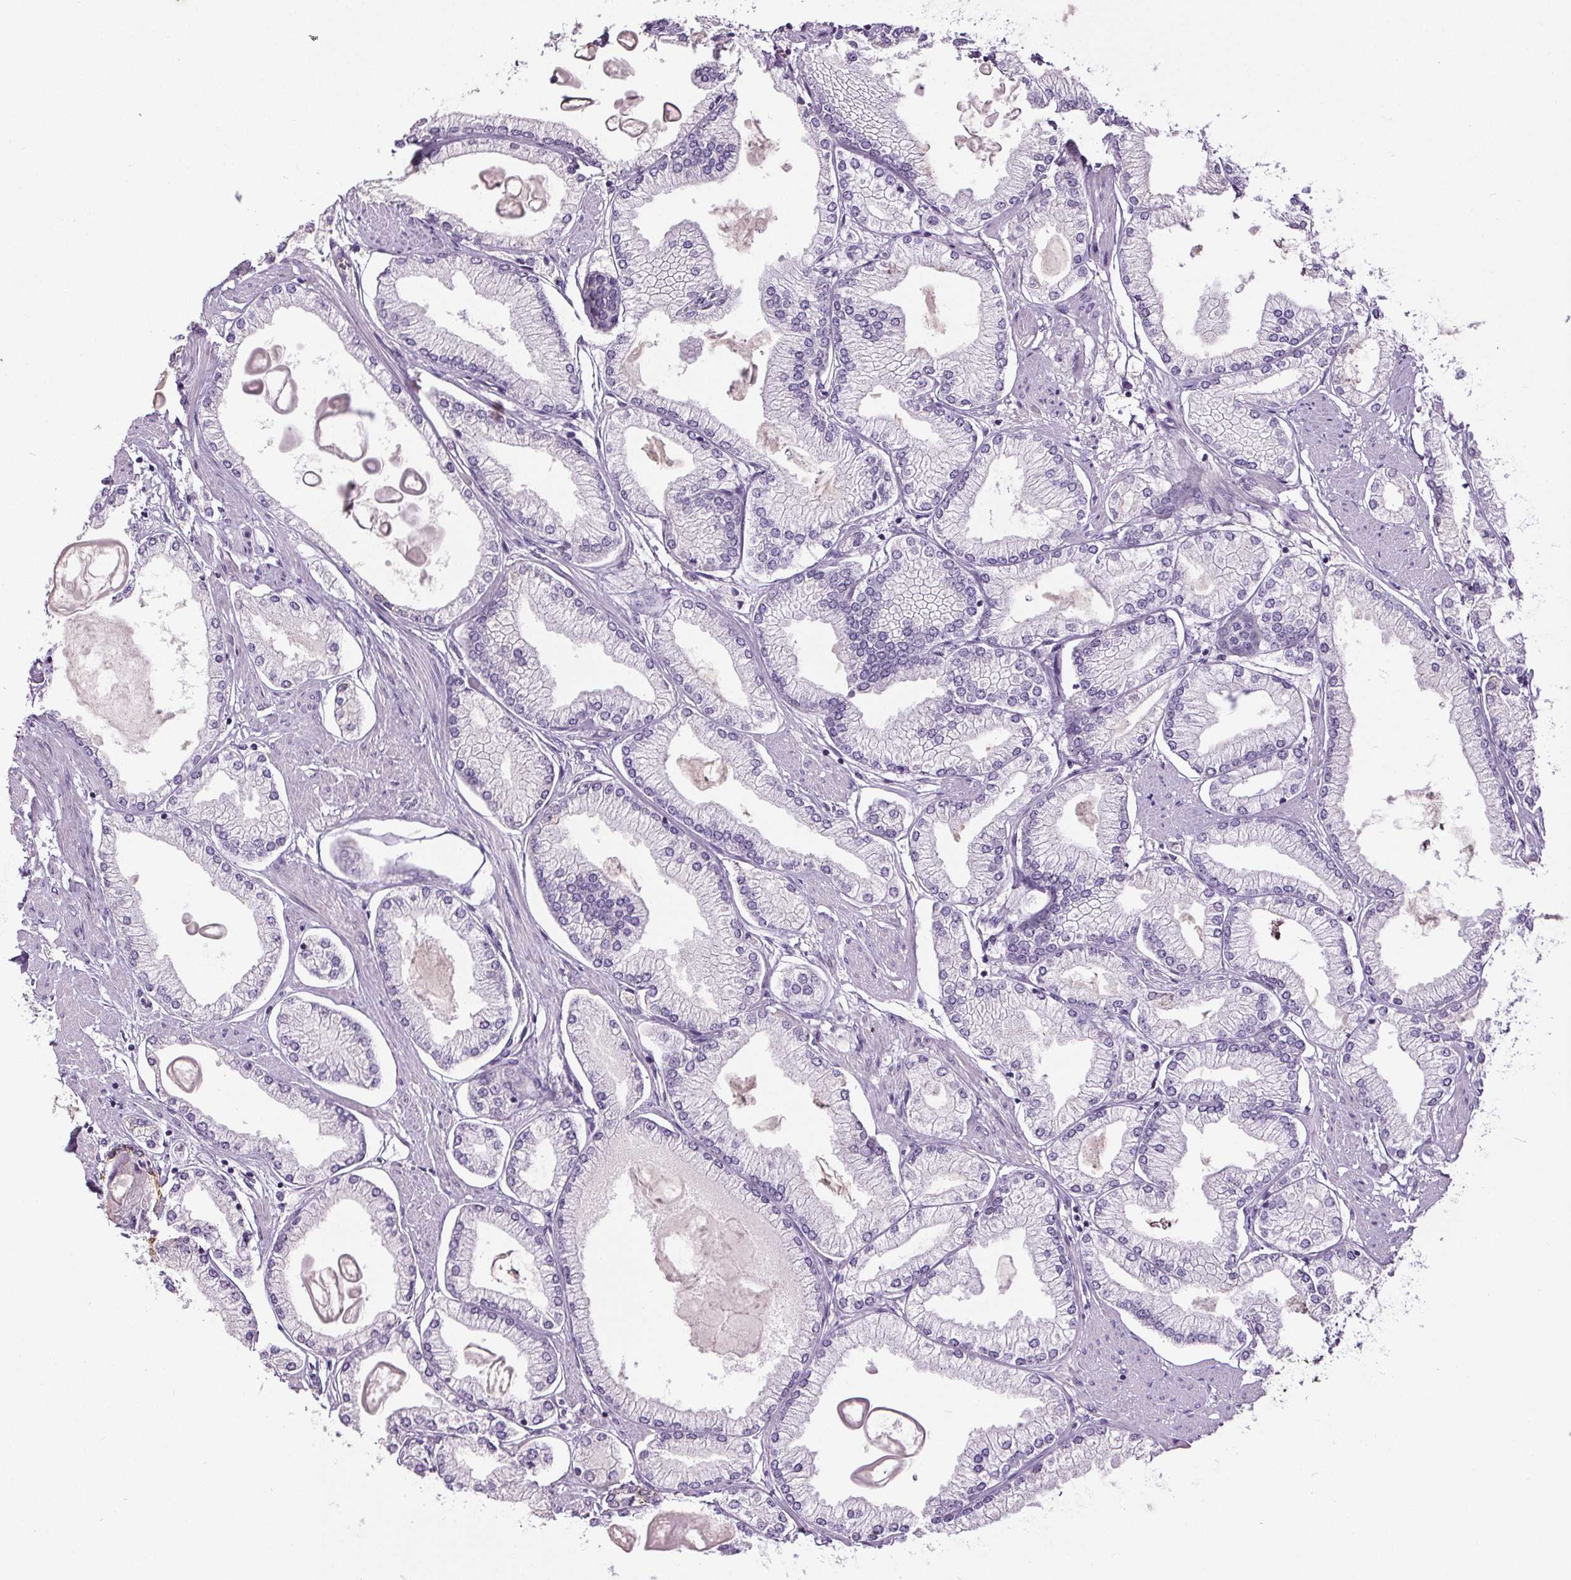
{"staining": {"intensity": "negative", "quantity": "none", "location": "none"}, "tissue": "prostate cancer", "cell_type": "Tumor cells", "image_type": "cancer", "snomed": [{"axis": "morphology", "description": "Adenocarcinoma, High grade"}, {"axis": "topography", "description": "Prostate"}], "caption": "Tumor cells are negative for brown protein staining in adenocarcinoma (high-grade) (prostate).", "gene": "GPIHBP1", "patient": {"sex": "male", "age": 68}}